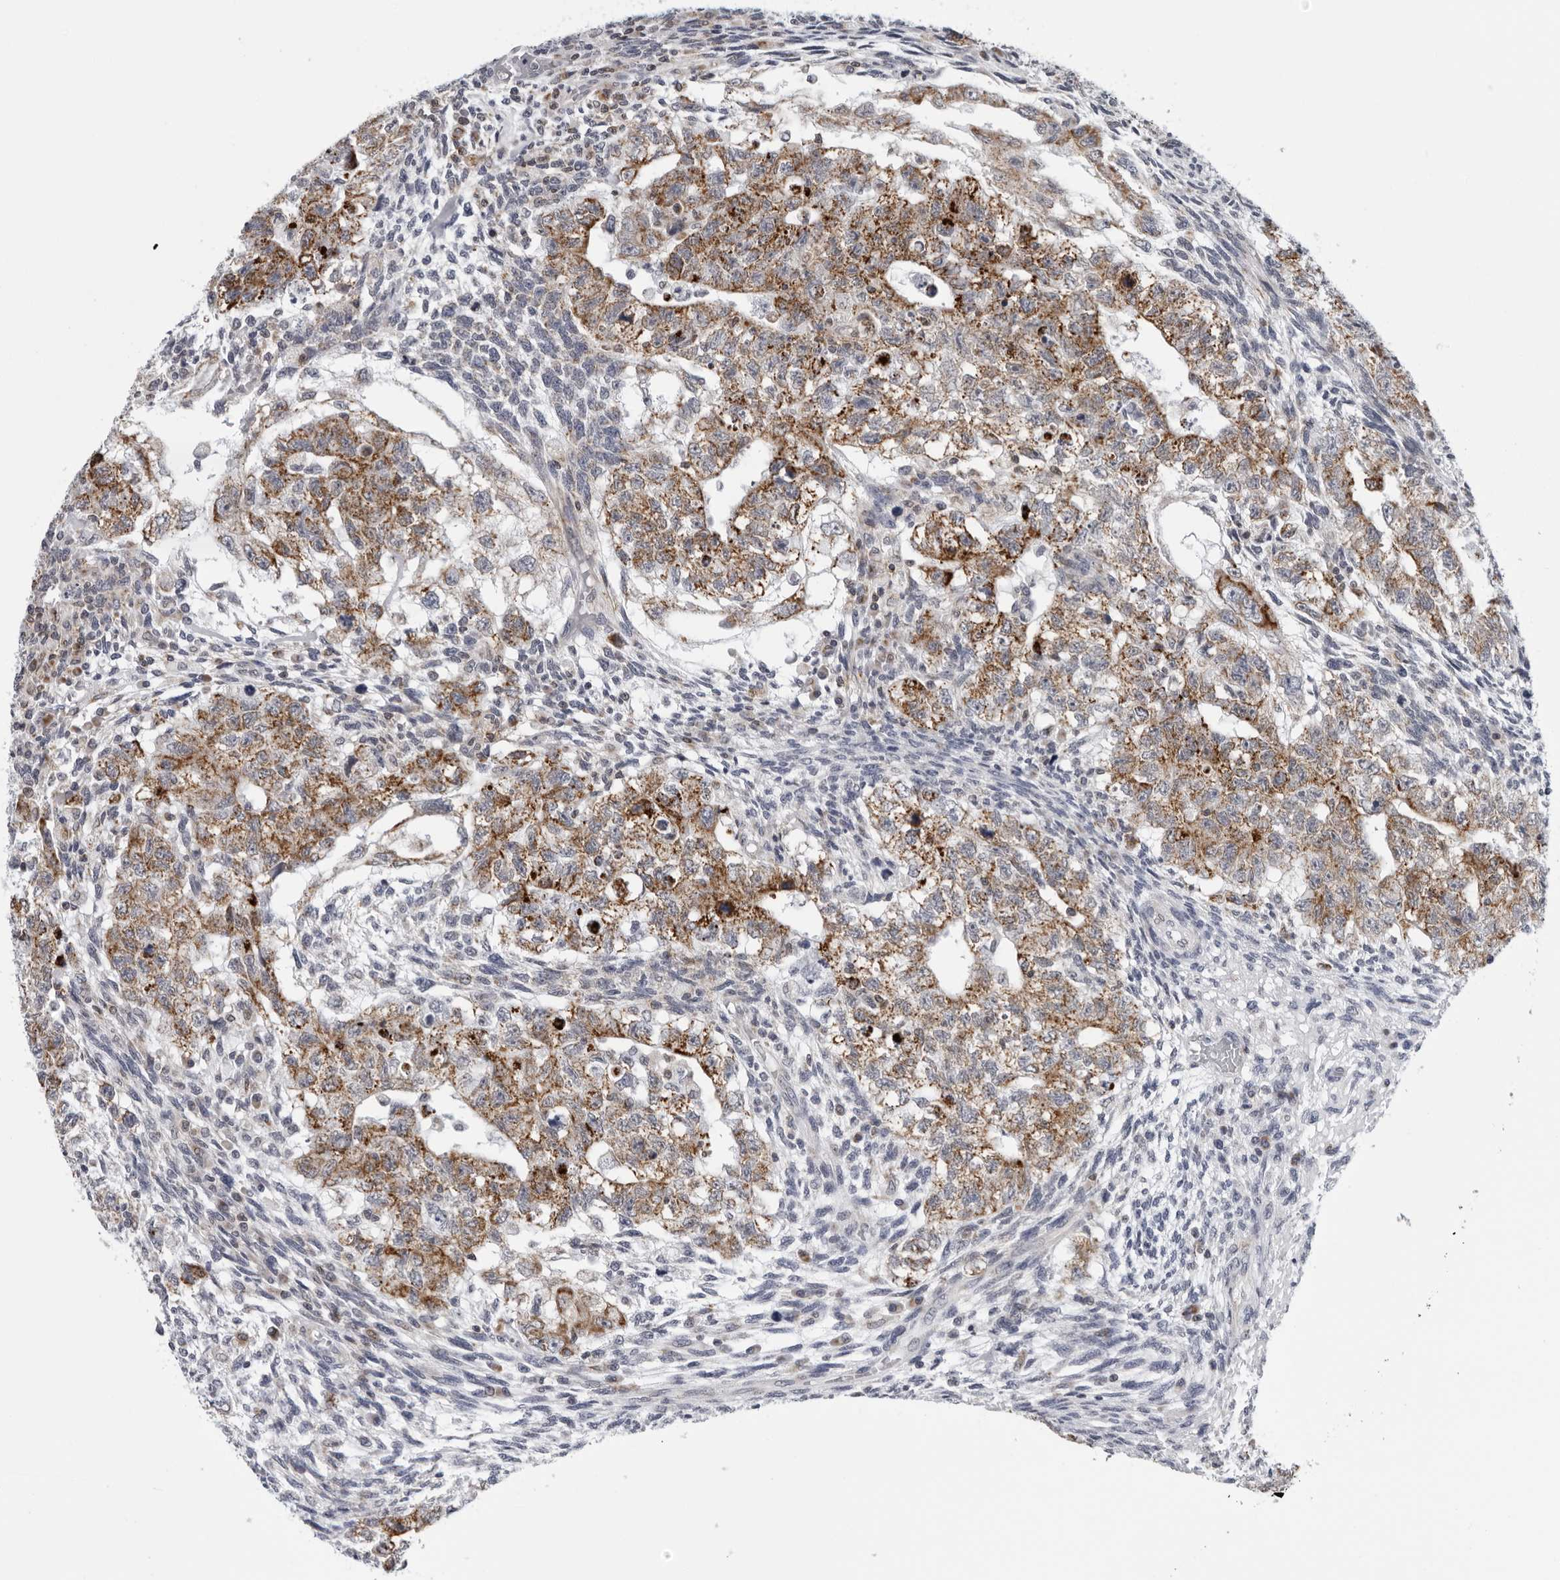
{"staining": {"intensity": "moderate", "quantity": ">75%", "location": "cytoplasmic/membranous"}, "tissue": "testis cancer", "cell_type": "Tumor cells", "image_type": "cancer", "snomed": [{"axis": "morphology", "description": "Normal tissue, NOS"}, {"axis": "morphology", "description": "Carcinoma, Embryonal, NOS"}, {"axis": "topography", "description": "Testis"}], "caption": "High-power microscopy captured an immunohistochemistry (IHC) image of embryonal carcinoma (testis), revealing moderate cytoplasmic/membranous staining in about >75% of tumor cells. (IHC, brightfield microscopy, high magnification).", "gene": "CPT2", "patient": {"sex": "male", "age": 36}}